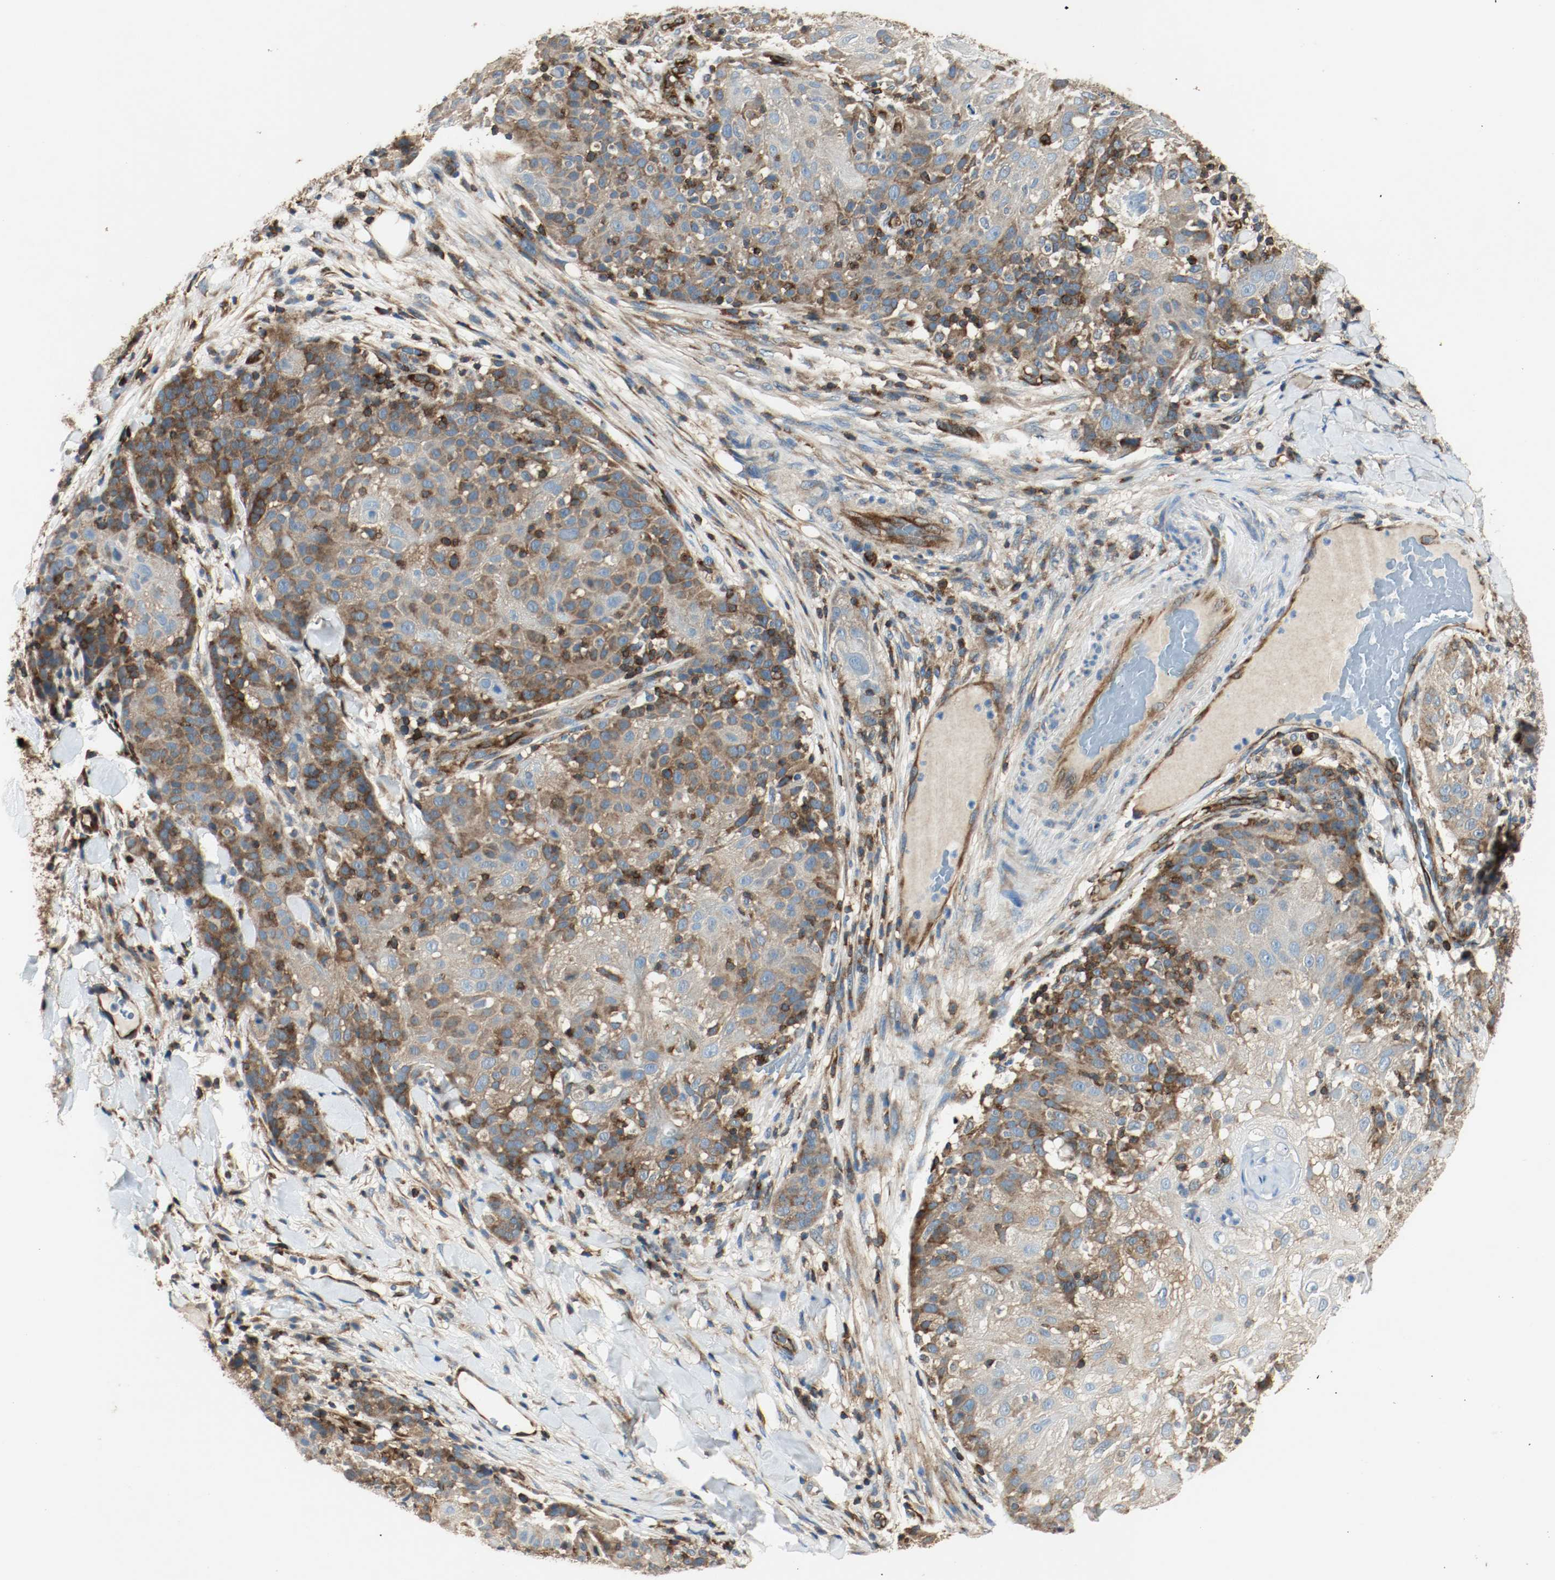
{"staining": {"intensity": "strong", "quantity": "25%-75%", "location": "cytoplasmic/membranous"}, "tissue": "skin cancer", "cell_type": "Tumor cells", "image_type": "cancer", "snomed": [{"axis": "morphology", "description": "Normal tissue, NOS"}, {"axis": "morphology", "description": "Squamous cell carcinoma, NOS"}, {"axis": "topography", "description": "Skin"}], "caption": "Immunohistochemistry (DAB) staining of skin squamous cell carcinoma reveals strong cytoplasmic/membranous protein positivity in about 25%-75% of tumor cells. (Brightfield microscopy of DAB IHC at high magnification).", "gene": "PLCG1", "patient": {"sex": "female", "age": 83}}